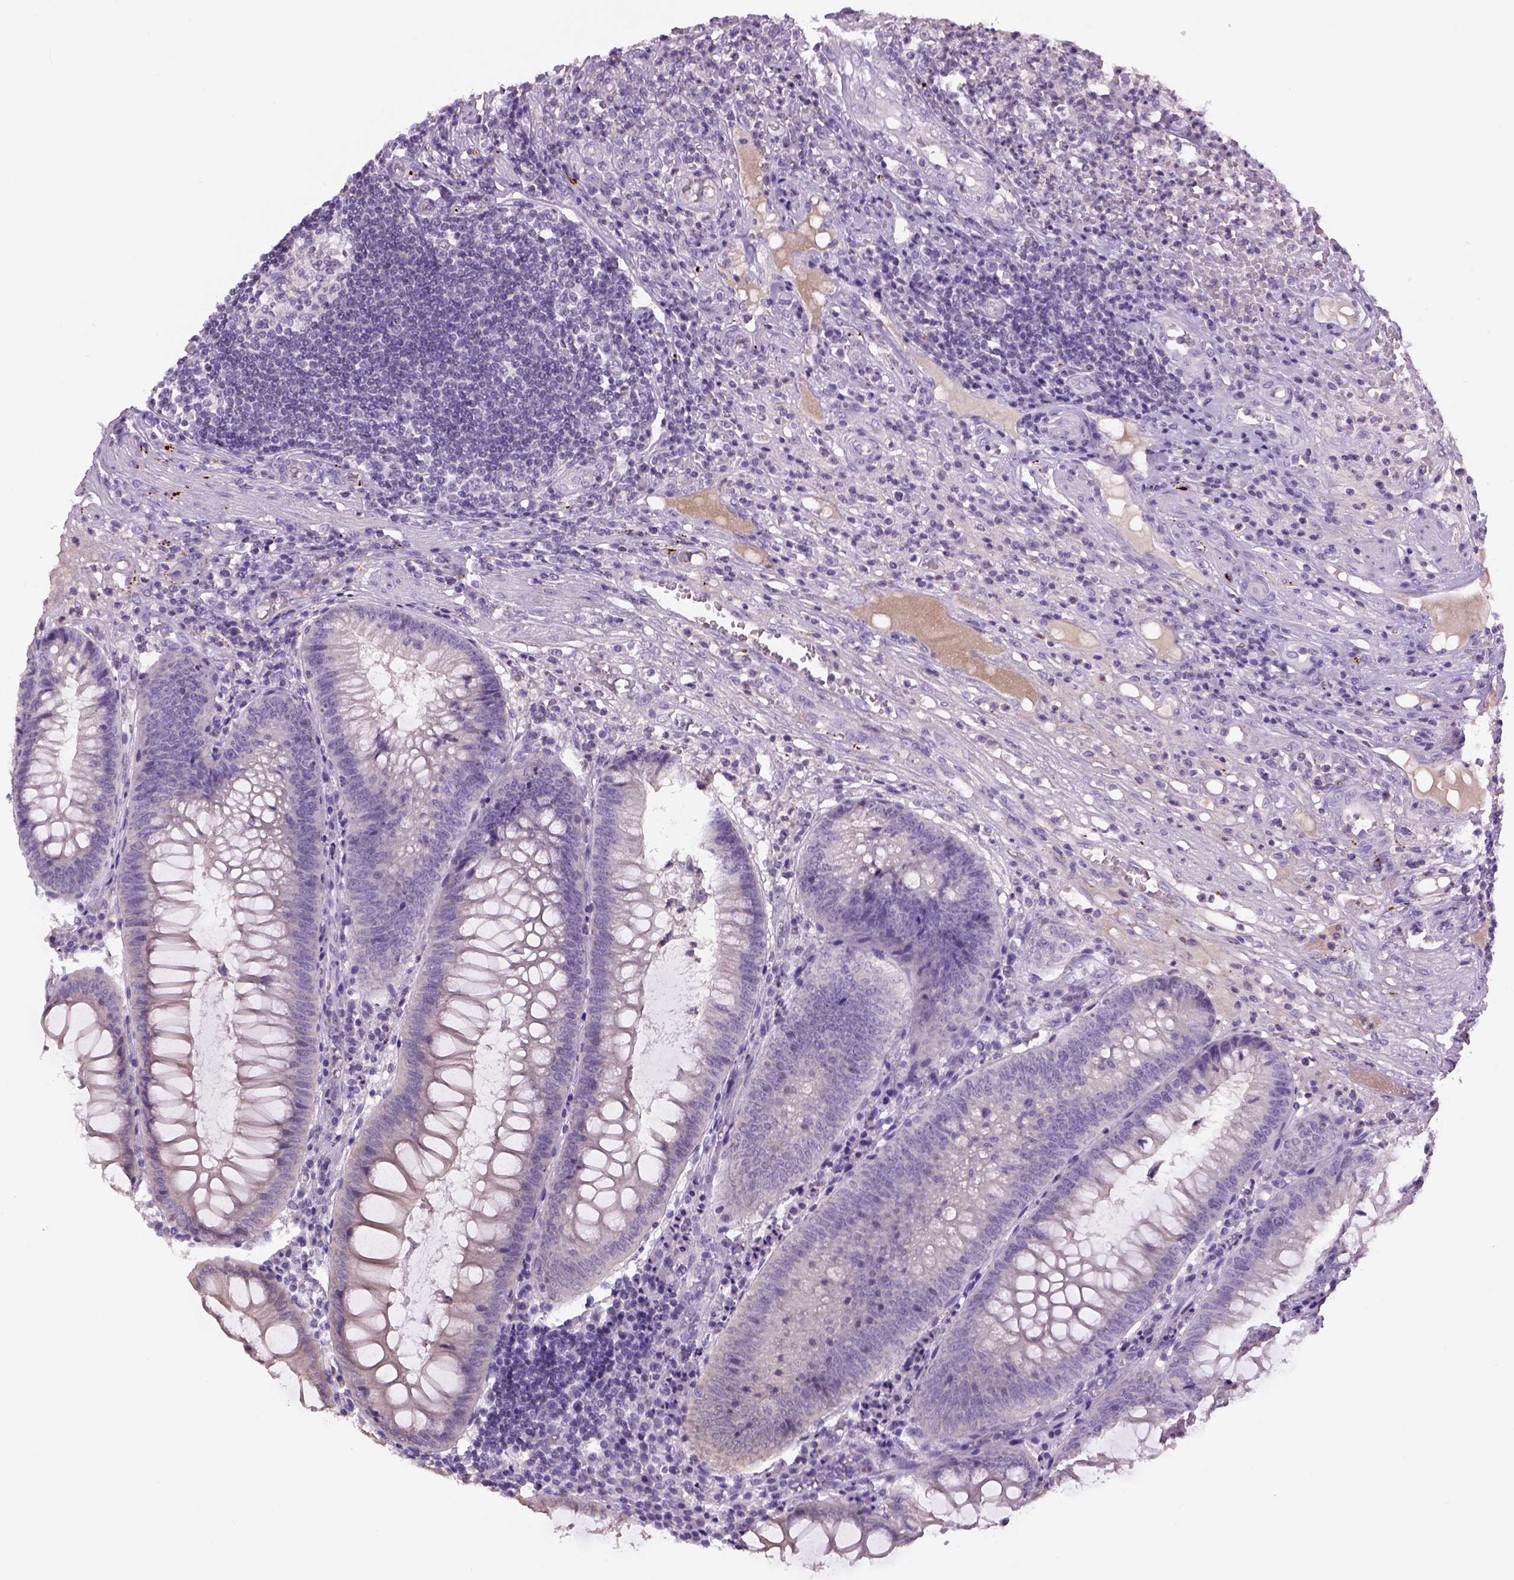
{"staining": {"intensity": "weak", "quantity": "<25%", "location": "cytoplasmic/membranous"}, "tissue": "appendix", "cell_type": "Glandular cells", "image_type": "normal", "snomed": [{"axis": "morphology", "description": "Normal tissue, NOS"}, {"axis": "morphology", "description": "Inflammation, NOS"}, {"axis": "topography", "description": "Appendix"}], "caption": "A high-resolution histopathology image shows immunohistochemistry staining of benign appendix, which exhibits no significant staining in glandular cells. (DAB (3,3'-diaminobenzidine) immunohistochemistry (IHC), high magnification).", "gene": "DBH", "patient": {"sex": "male", "age": 16}}